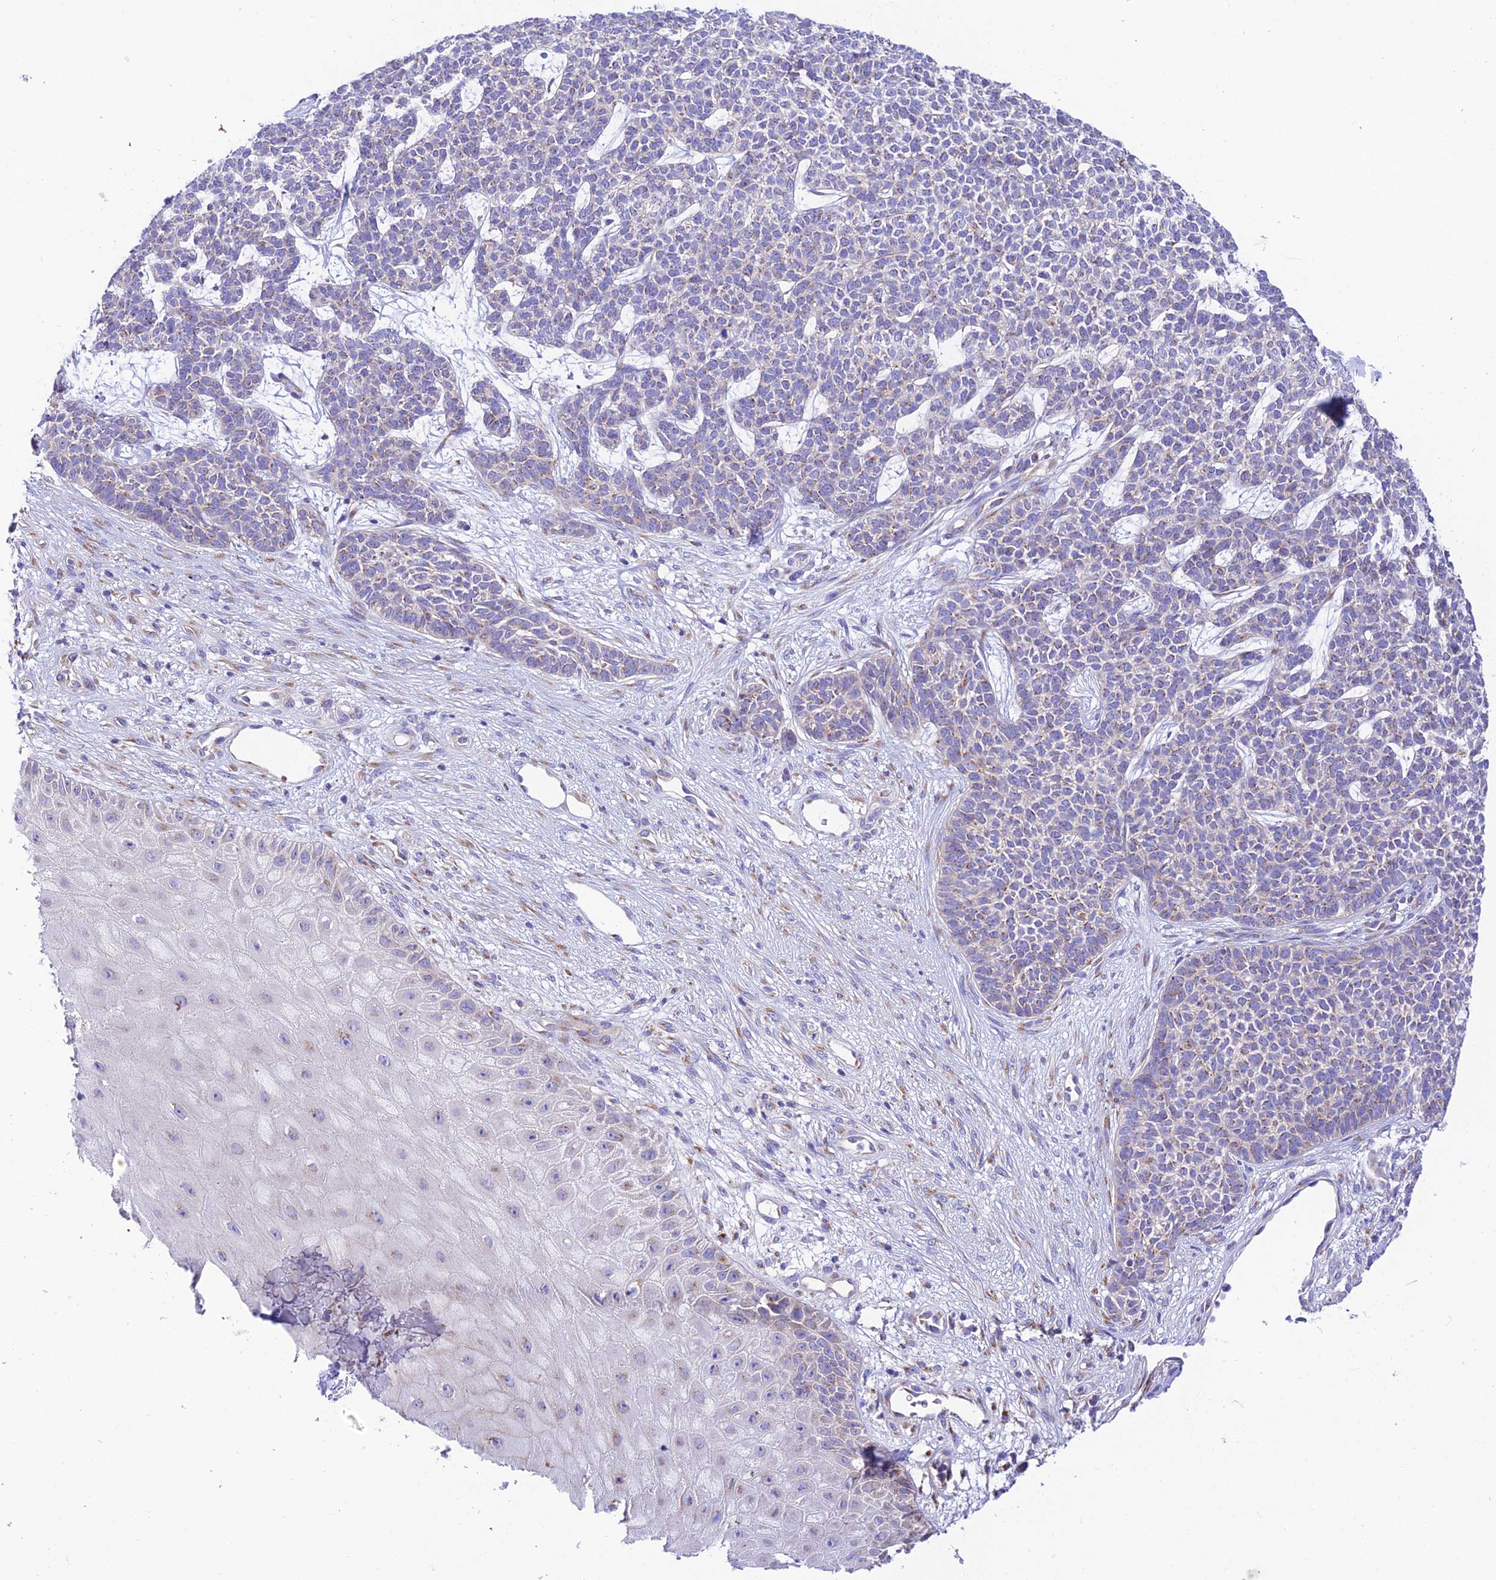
{"staining": {"intensity": "weak", "quantity": "<25%", "location": "cytoplasmic/membranous"}, "tissue": "skin cancer", "cell_type": "Tumor cells", "image_type": "cancer", "snomed": [{"axis": "morphology", "description": "Basal cell carcinoma"}, {"axis": "topography", "description": "Skin"}], "caption": "This is a photomicrograph of immunohistochemistry (IHC) staining of skin basal cell carcinoma, which shows no staining in tumor cells. (Brightfield microscopy of DAB (3,3'-diaminobenzidine) IHC at high magnification).", "gene": "LACTB2", "patient": {"sex": "female", "age": 84}}